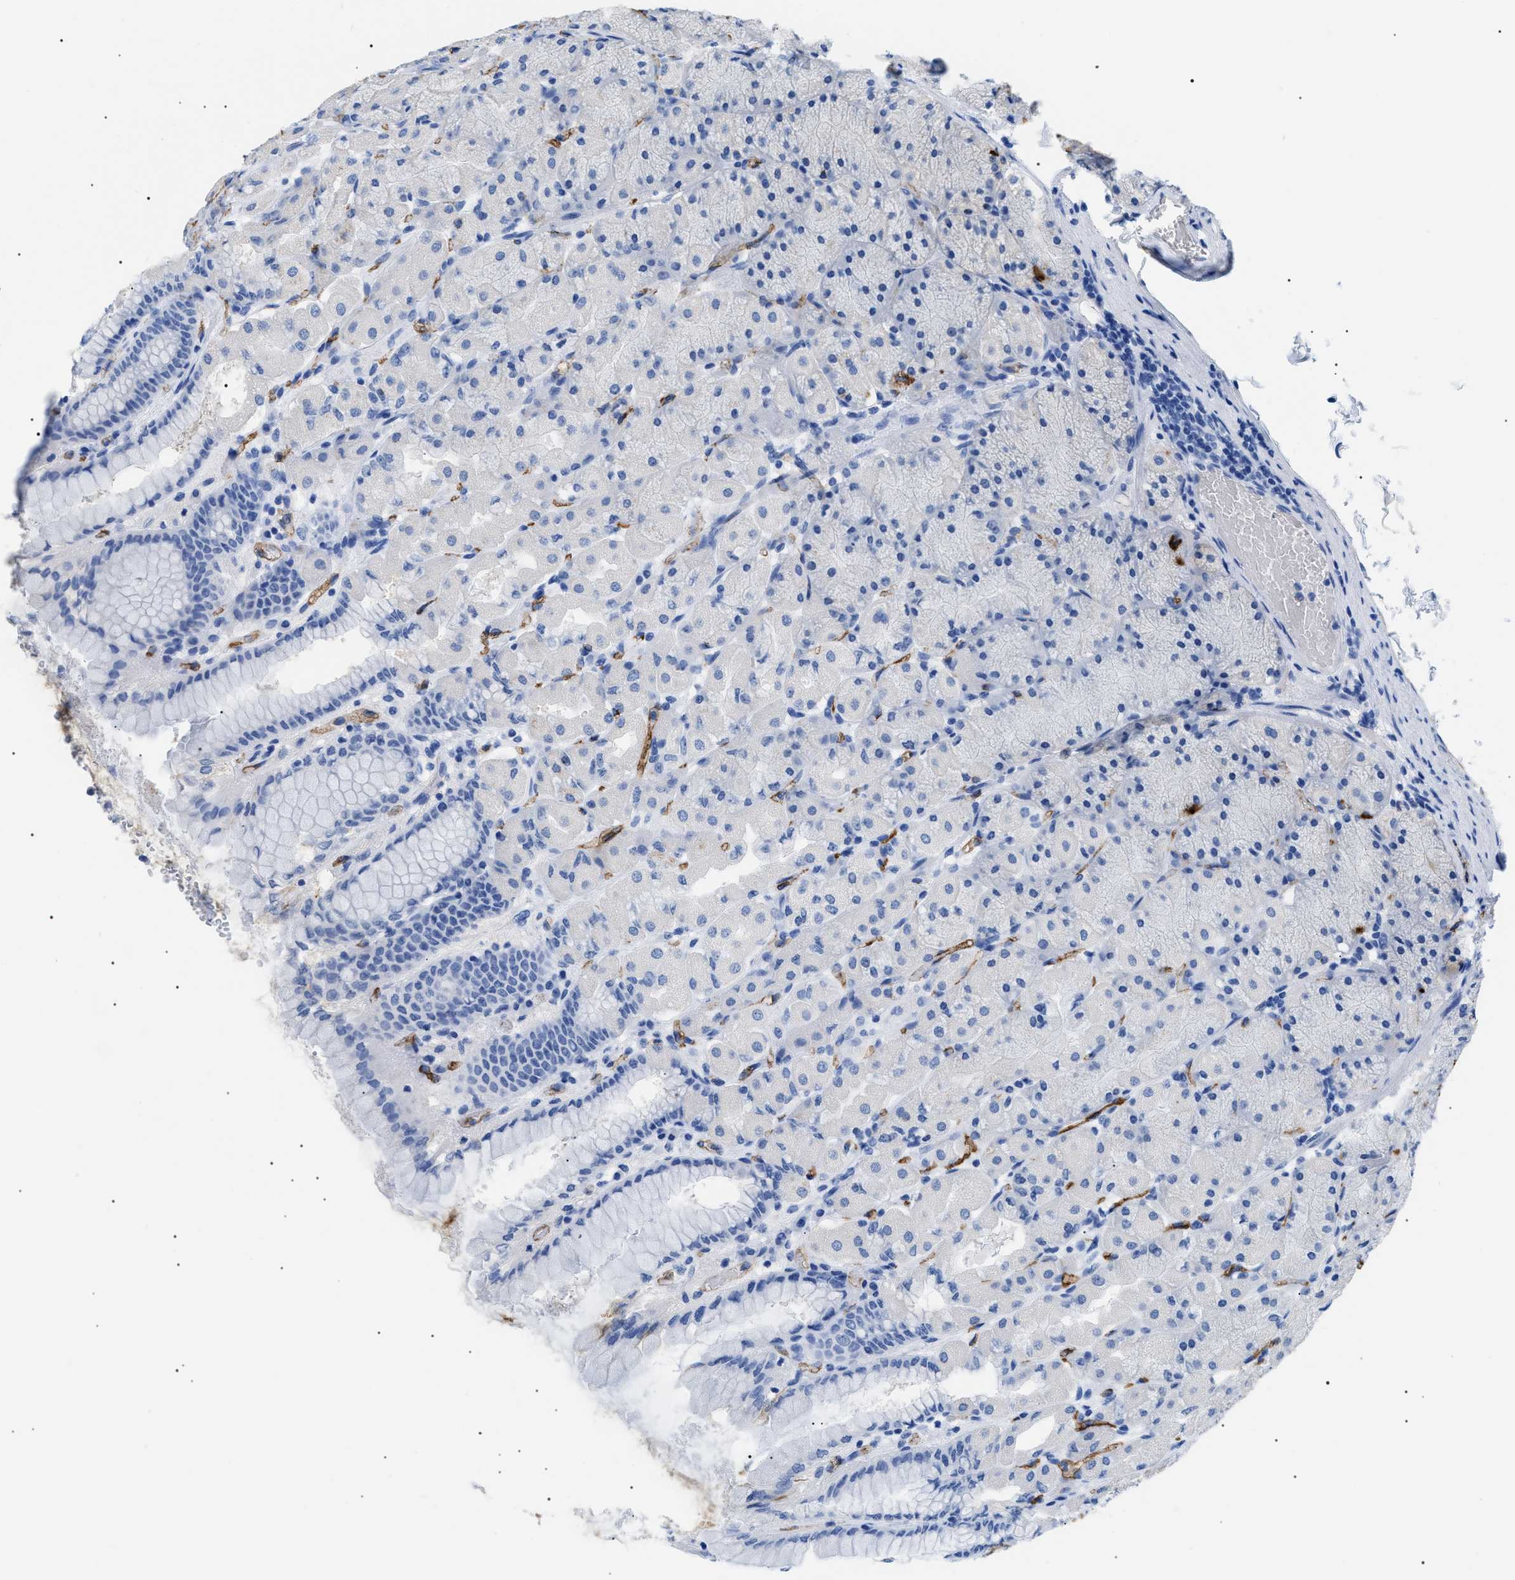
{"staining": {"intensity": "negative", "quantity": "none", "location": "none"}, "tissue": "stomach", "cell_type": "Glandular cells", "image_type": "normal", "snomed": [{"axis": "morphology", "description": "Normal tissue, NOS"}, {"axis": "topography", "description": "Stomach, upper"}], "caption": "Immunohistochemistry image of normal stomach: stomach stained with DAB (3,3'-diaminobenzidine) exhibits no significant protein expression in glandular cells.", "gene": "PODXL", "patient": {"sex": "female", "age": 56}}